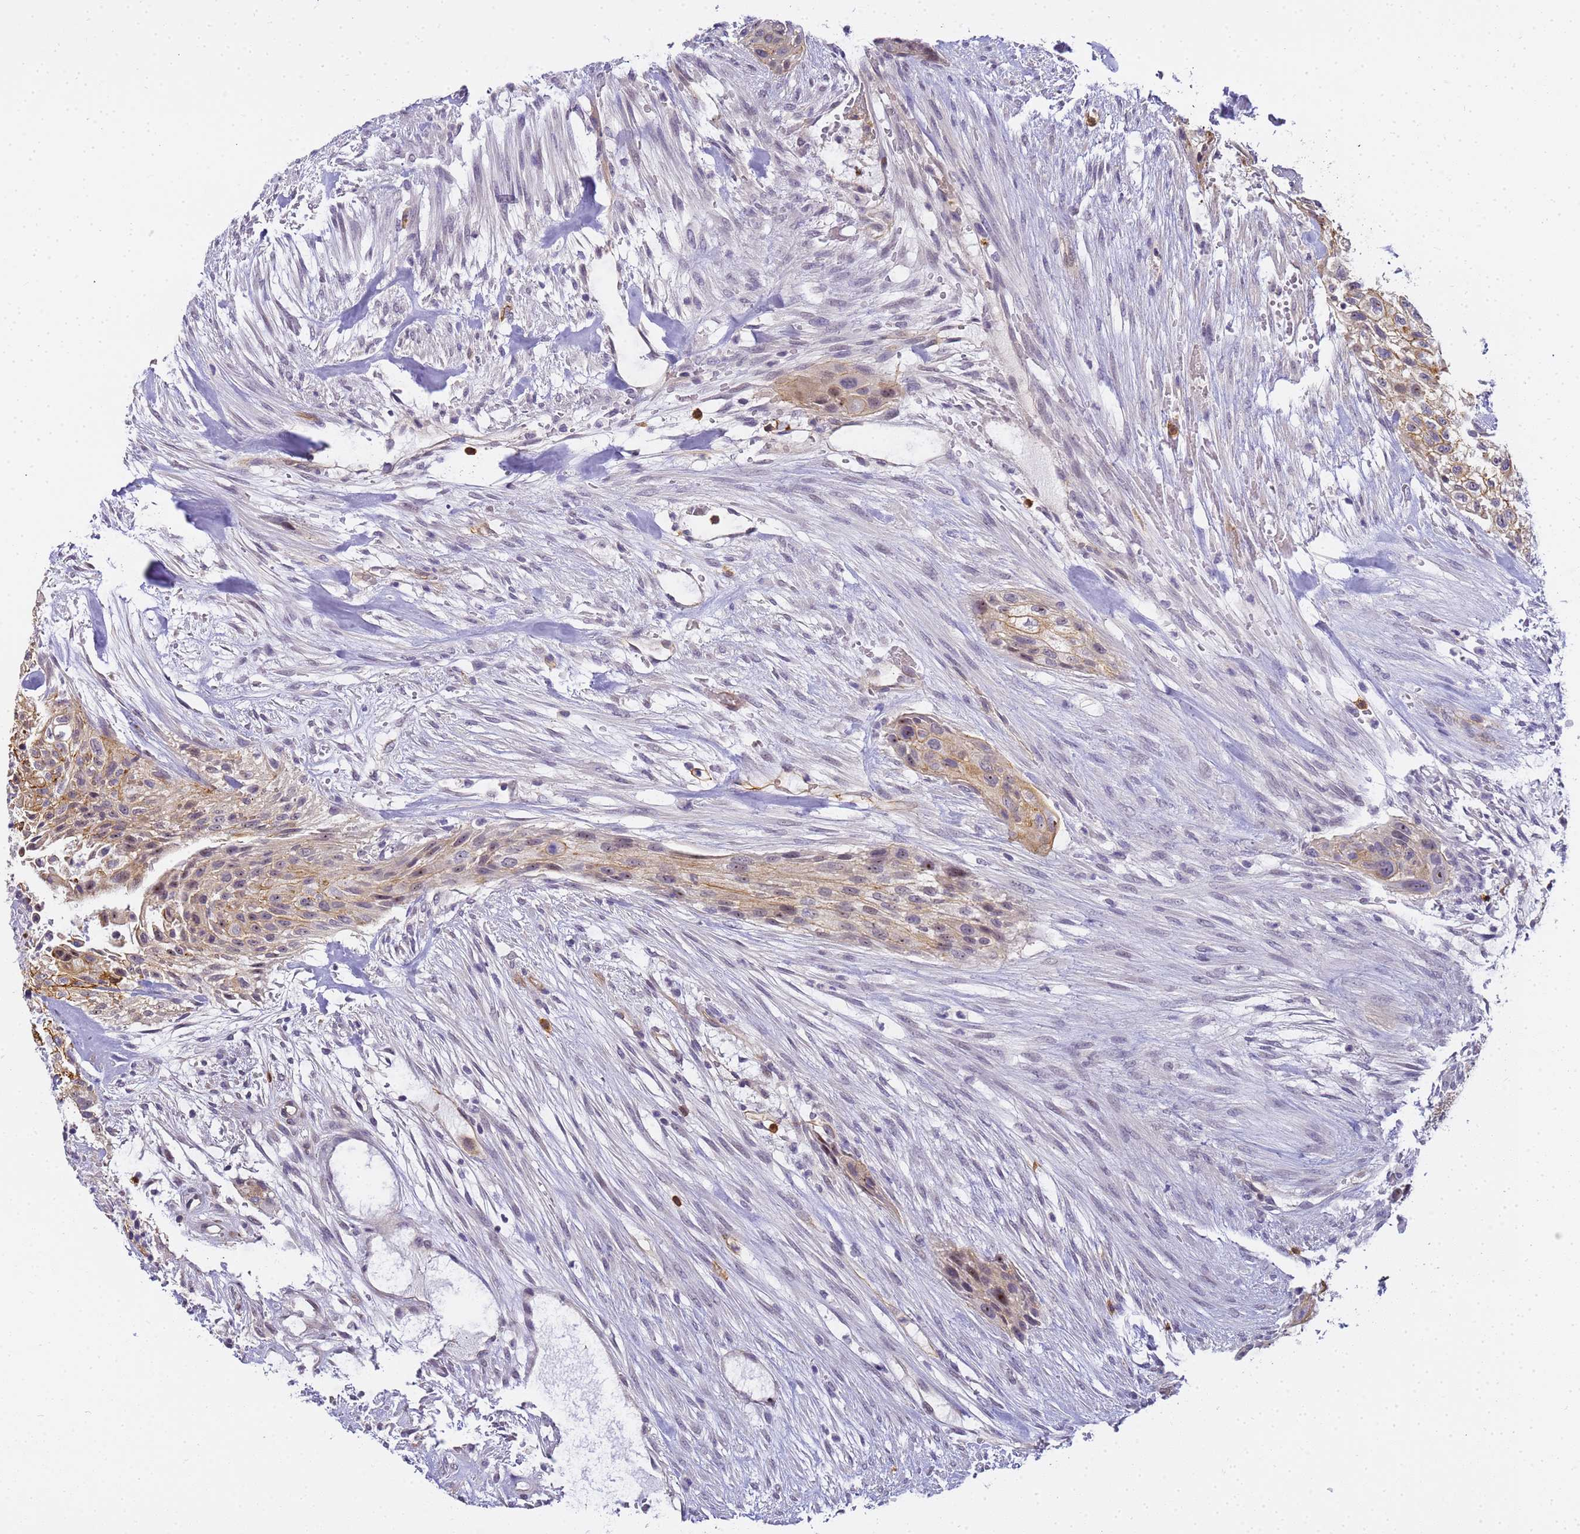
{"staining": {"intensity": "moderate", "quantity": "<25%", "location": "cytoplasmic/membranous"}, "tissue": "urothelial cancer", "cell_type": "Tumor cells", "image_type": "cancer", "snomed": [{"axis": "morphology", "description": "Urothelial carcinoma, High grade"}, {"axis": "topography", "description": "Urinary bladder"}], "caption": "Moderate cytoplasmic/membranous protein expression is seen in about <25% of tumor cells in high-grade urothelial carcinoma.", "gene": "GON4L", "patient": {"sex": "male", "age": 35}}